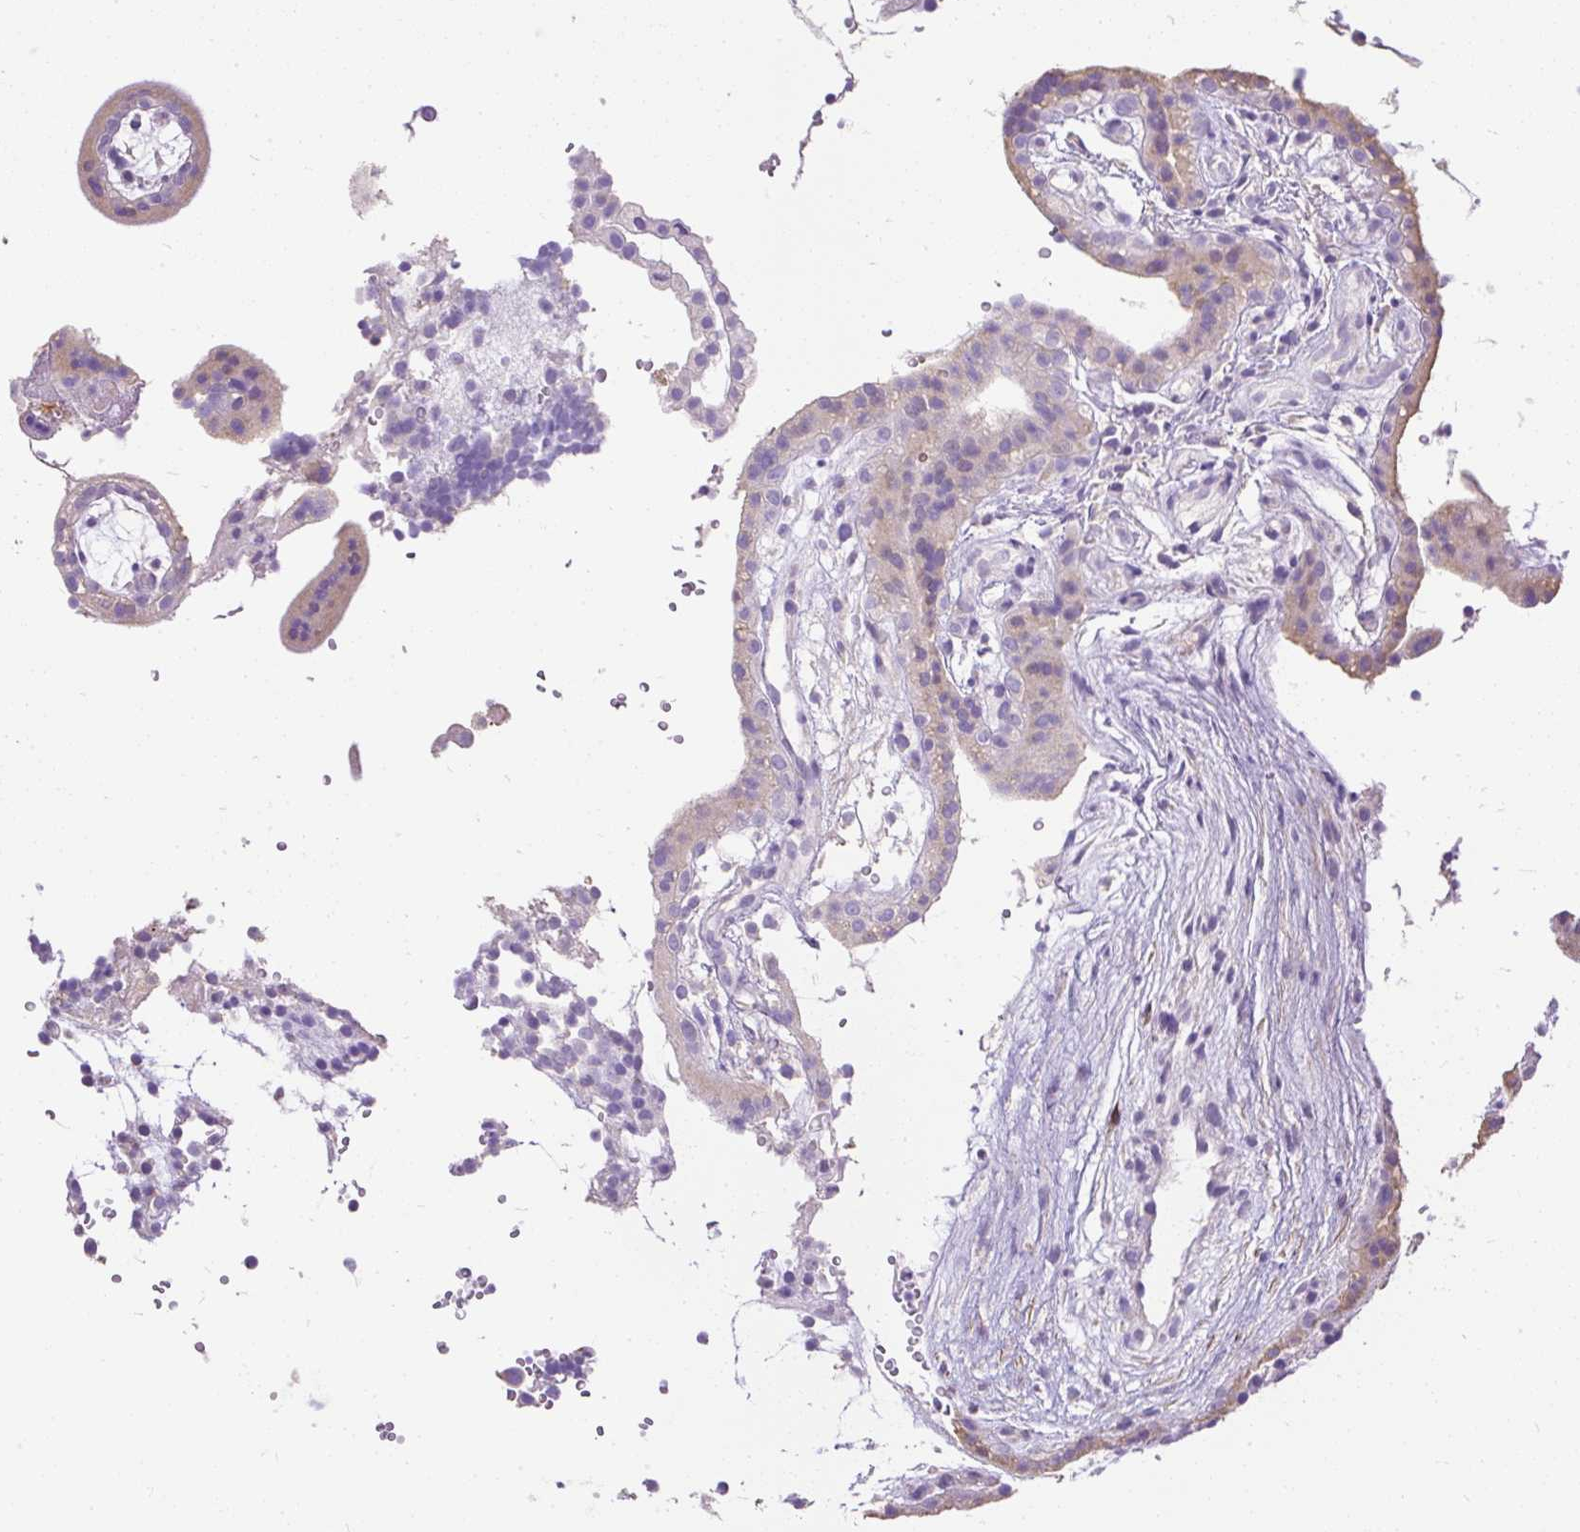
{"staining": {"intensity": "negative", "quantity": "none", "location": "none"}, "tissue": "placenta", "cell_type": "Decidual cells", "image_type": "normal", "snomed": [{"axis": "morphology", "description": "Normal tissue, NOS"}, {"axis": "topography", "description": "Placenta"}], "caption": "Immunohistochemical staining of normal human placenta shows no significant expression in decidual cells.", "gene": "GBX1", "patient": {"sex": "female", "age": 18}}